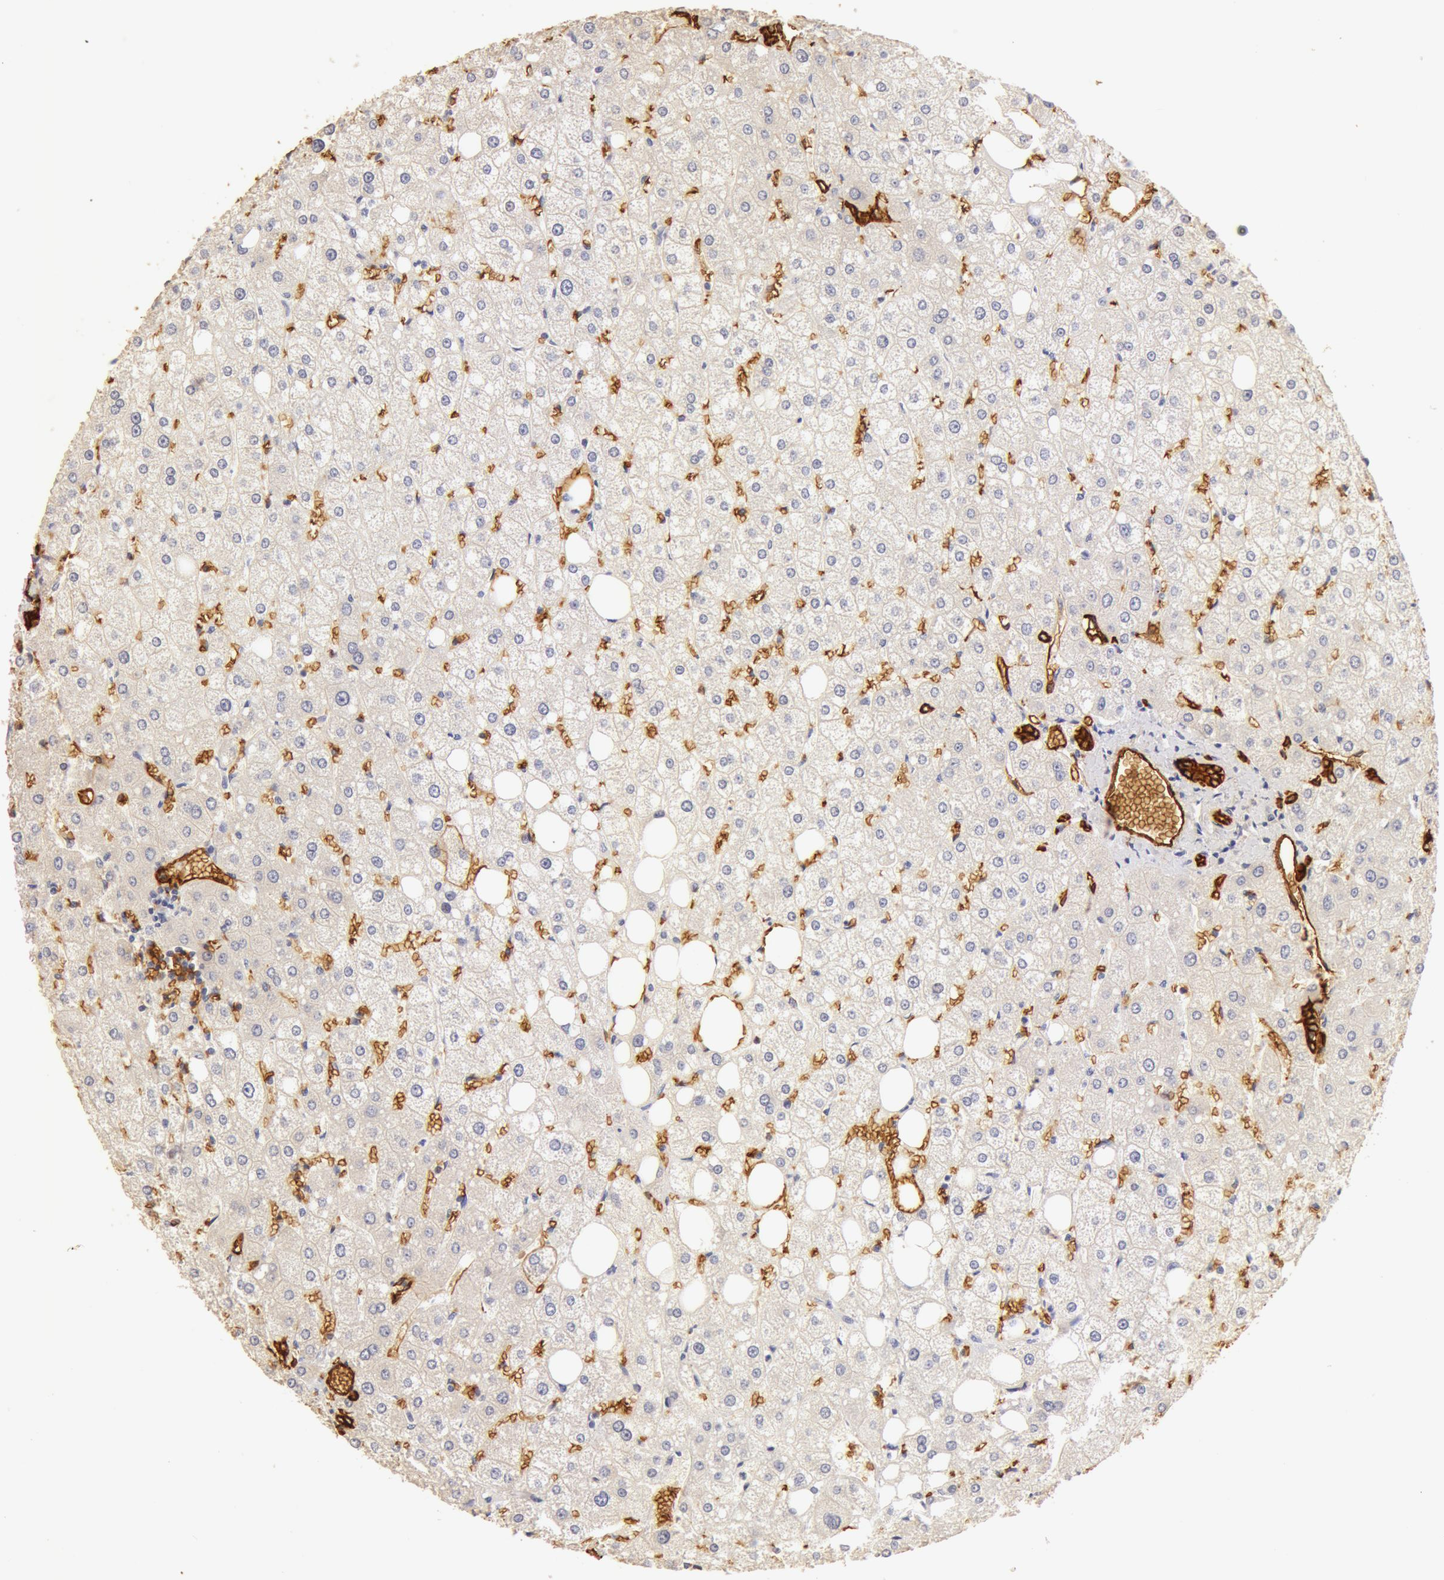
{"staining": {"intensity": "moderate", "quantity": ">75%", "location": "cytoplasmic/membranous"}, "tissue": "liver", "cell_type": "Cholangiocytes", "image_type": "normal", "snomed": [{"axis": "morphology", "description": "Normal tissue, NOS"}, {"axis": "topography", "description": "Liver"}], "caption": "DAB immunohistochemical staining of benign human liver displays moderate cytoplasmic/membranous protein expression in approximately >75% of cholangiocytes.", "gene": "AQP1", "patient": {"sex": "male", "age": 35}}